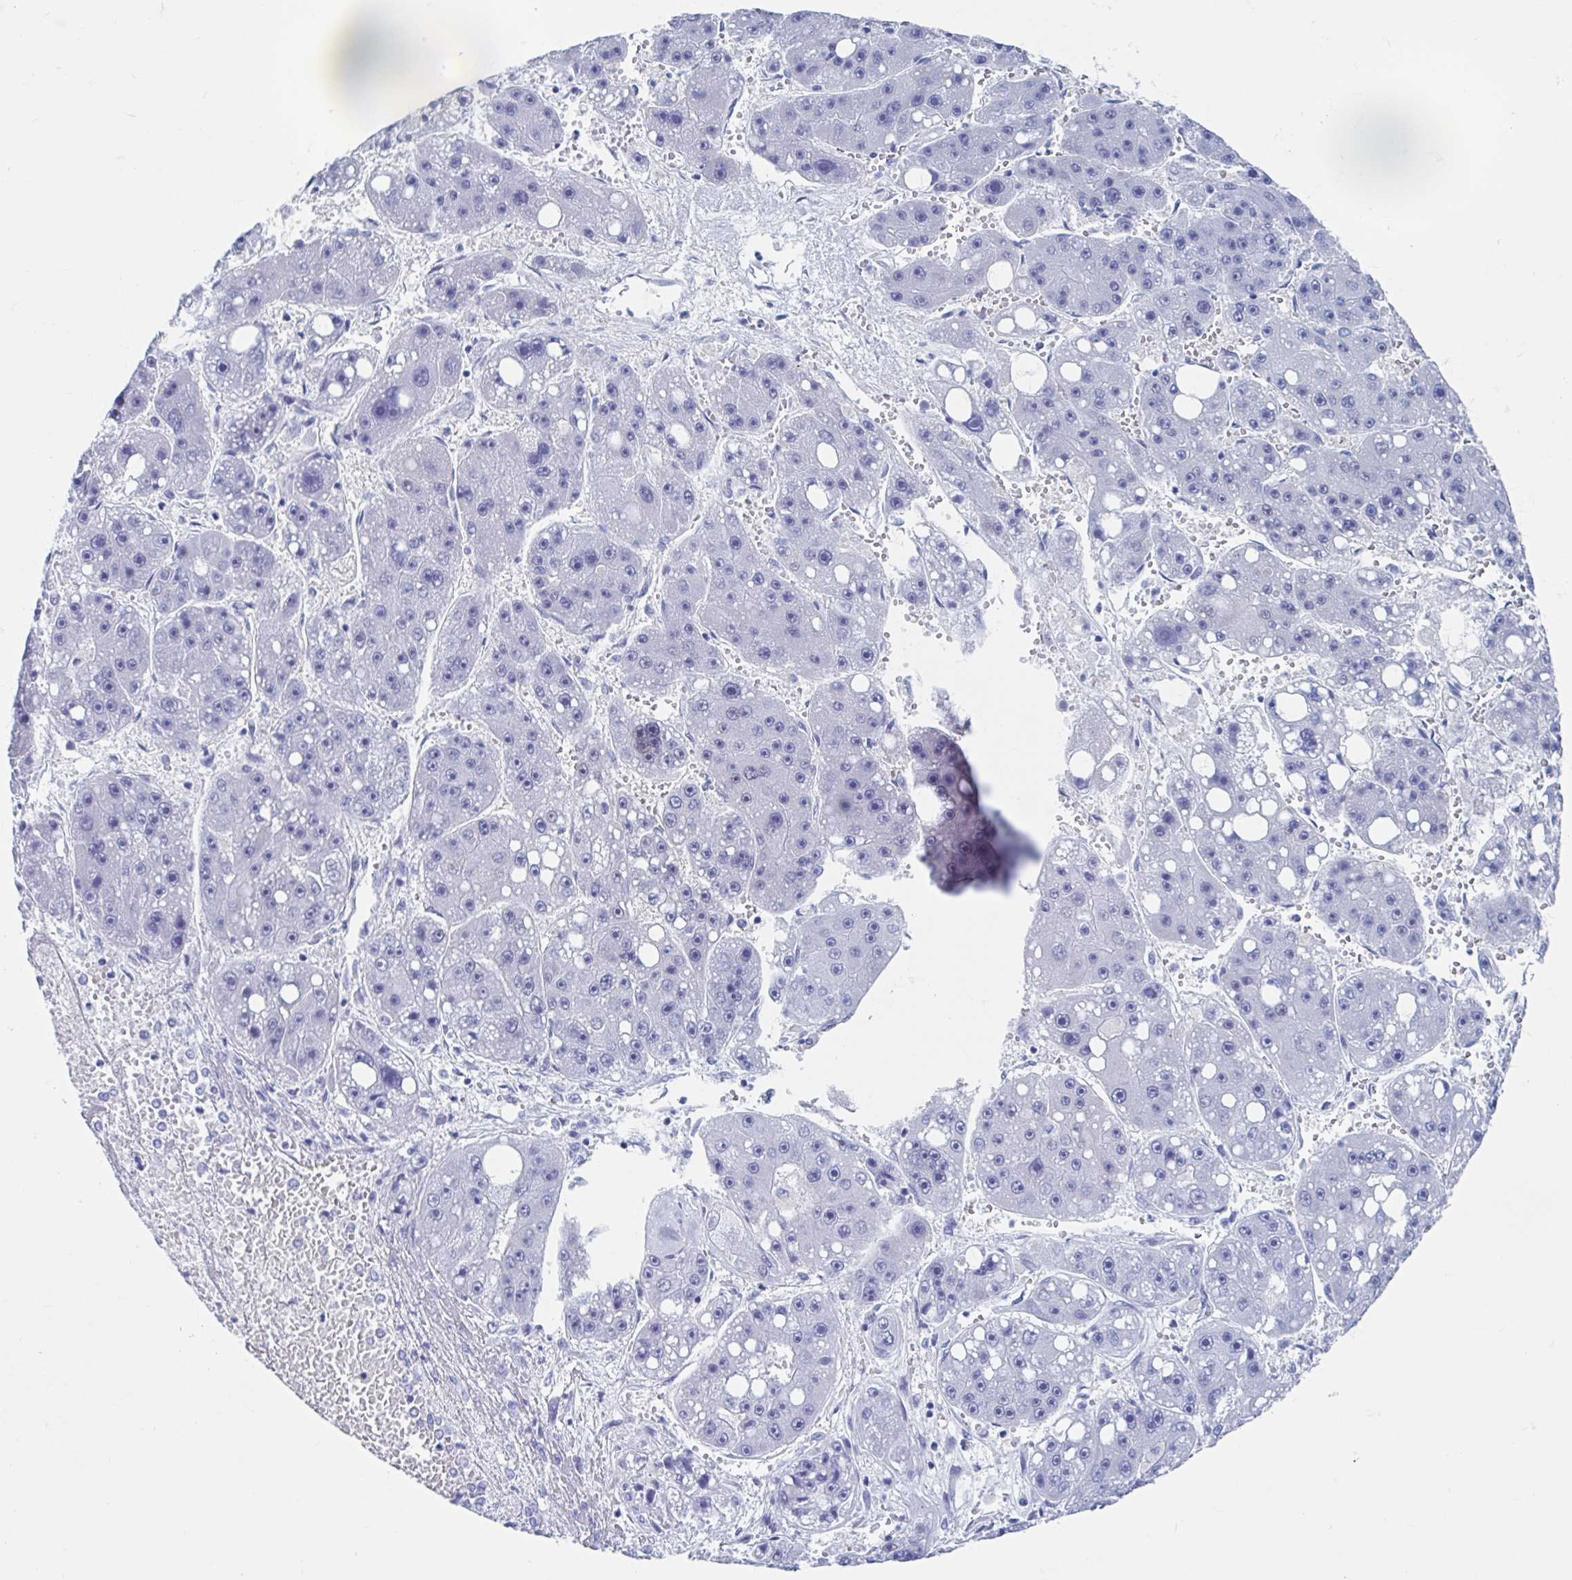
{"staining": {"intensity": "negative", "quantity": "none", "location": "none"}, "tissue": "liver cancer", "cell_type": "Tumor cells", "image_type": "cancer", "snomed": [{"axis": "morphology", "description": "Carcinoma, Hepatocellular, NOS"}, {"axis": "topography", "description": "Liver"}], "caption": "The immunohistochemistry micrograph has no significant staining in tumor cells of liver hepatocellular carcinoma tissue.", "gene": "C10orf53", "patient": {"sex": "female", "age": 61}}